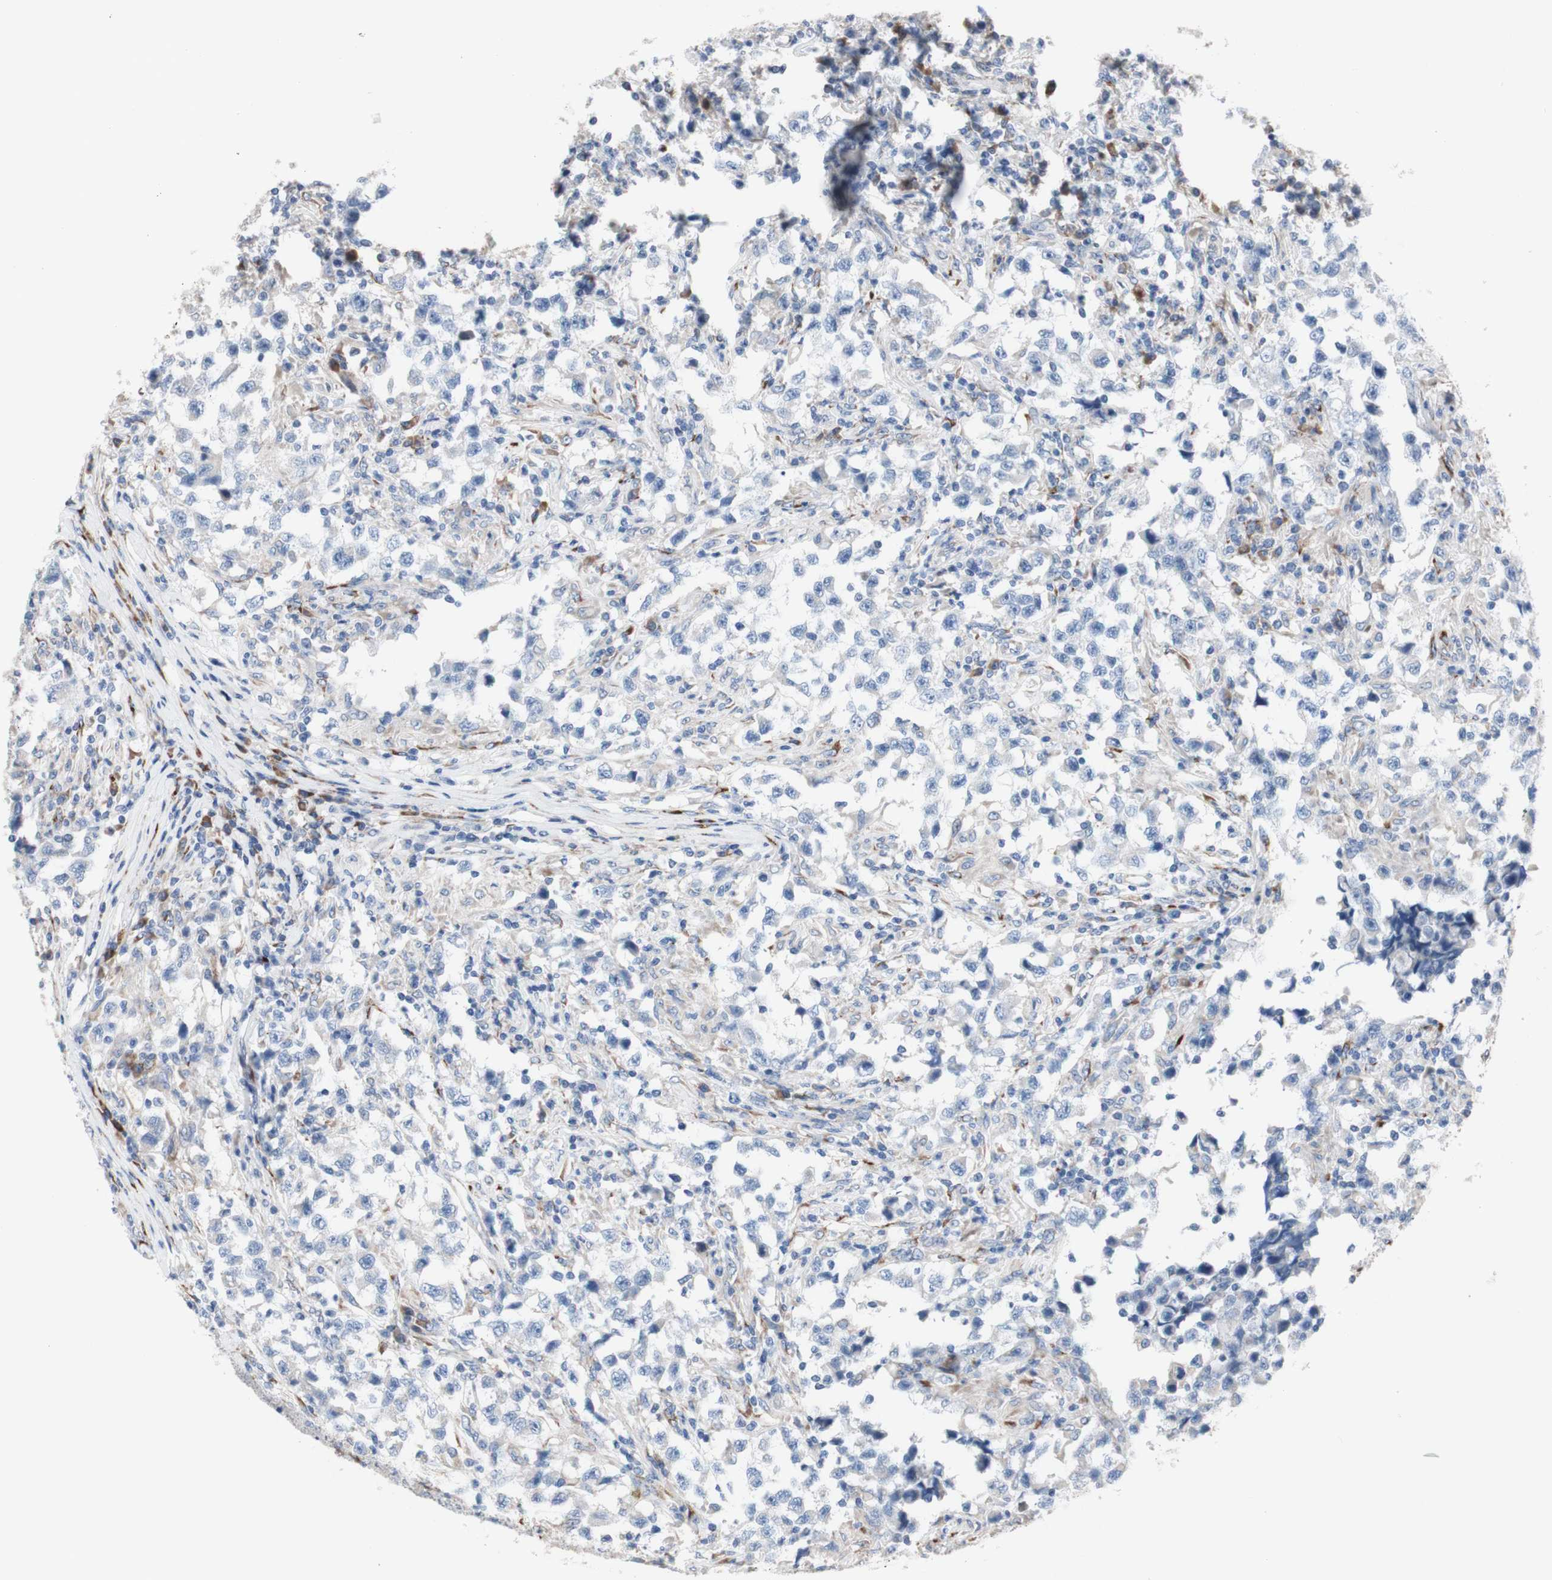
{"staining": {"intensity": "negative", "quantity": "none", "location": "none"}, "tissue": "testis cancer", "cell_type": "Tumor cells", "image_type": "cancer", "snomed": [{"axis": "morphology", "description": "Carcinoma, Embryonal, NOS"}, {"axis": "topography", "description": "Testis"}], "caption": "Immunohistochemical staining of testis cancer displays no significant expression in tumor cells.", "gene": "AGPAT5", "patient": {"sex": "male", "age": 21}}